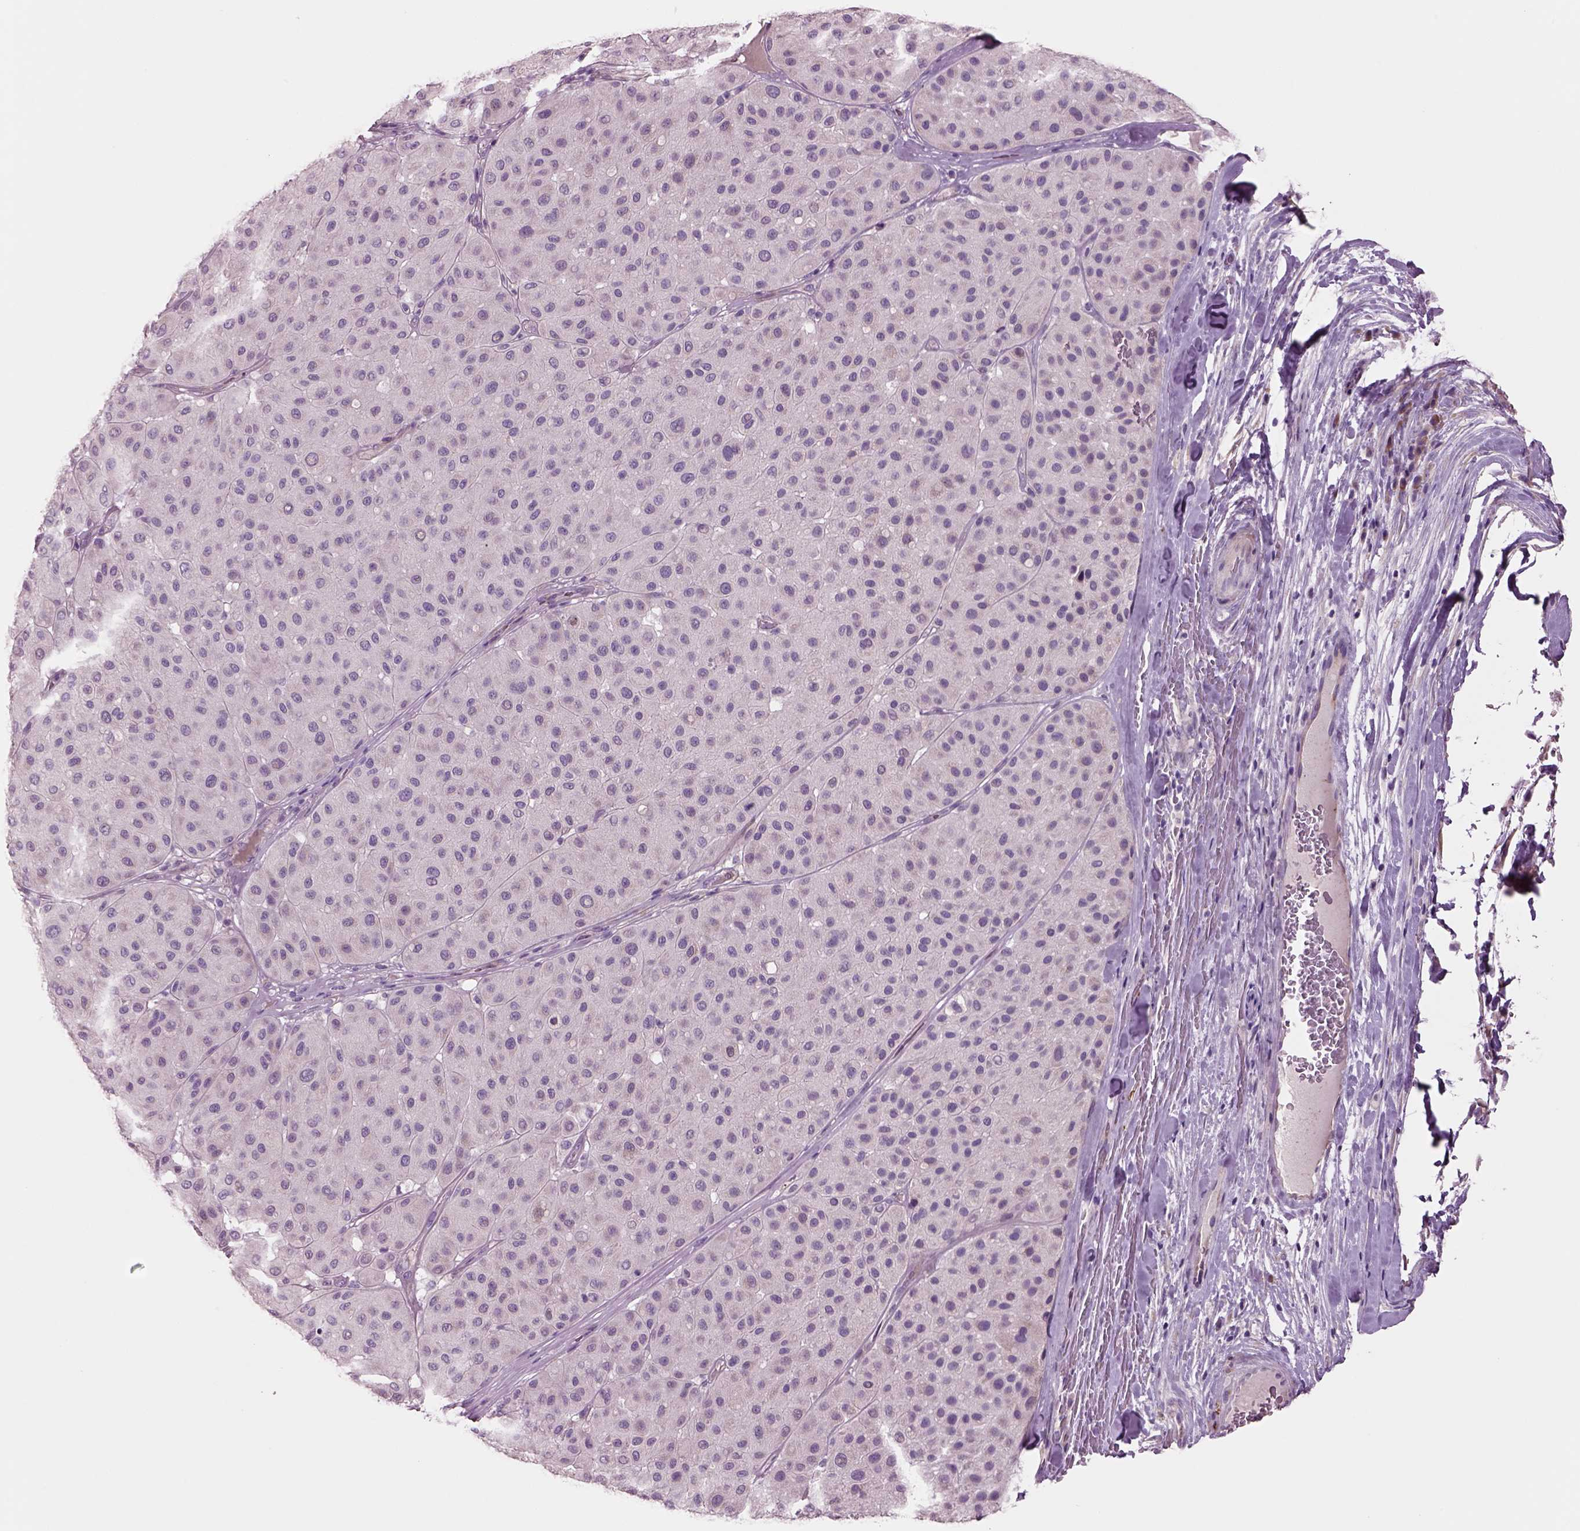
{"staining": {"intensity": "negative", "quantity": "none", "location": "none"}, "tissue": "melanoma", "cell_type": "Tumor cells", "image_type": "cancer", "snomed": [{"axis": "morphology", "description": "Malignant melanoma, Metastatic site"}, {"axis": "topography", "description": "Smooth muscle"}], "caption": "High power microscopy histopathology image of an immunohistochemistry (IHC) histopathology image of melanoma, revealing no significant staining in tumor cells.", "gene": "PLPP7", "patient": {"sex": "male", "age": 41}}